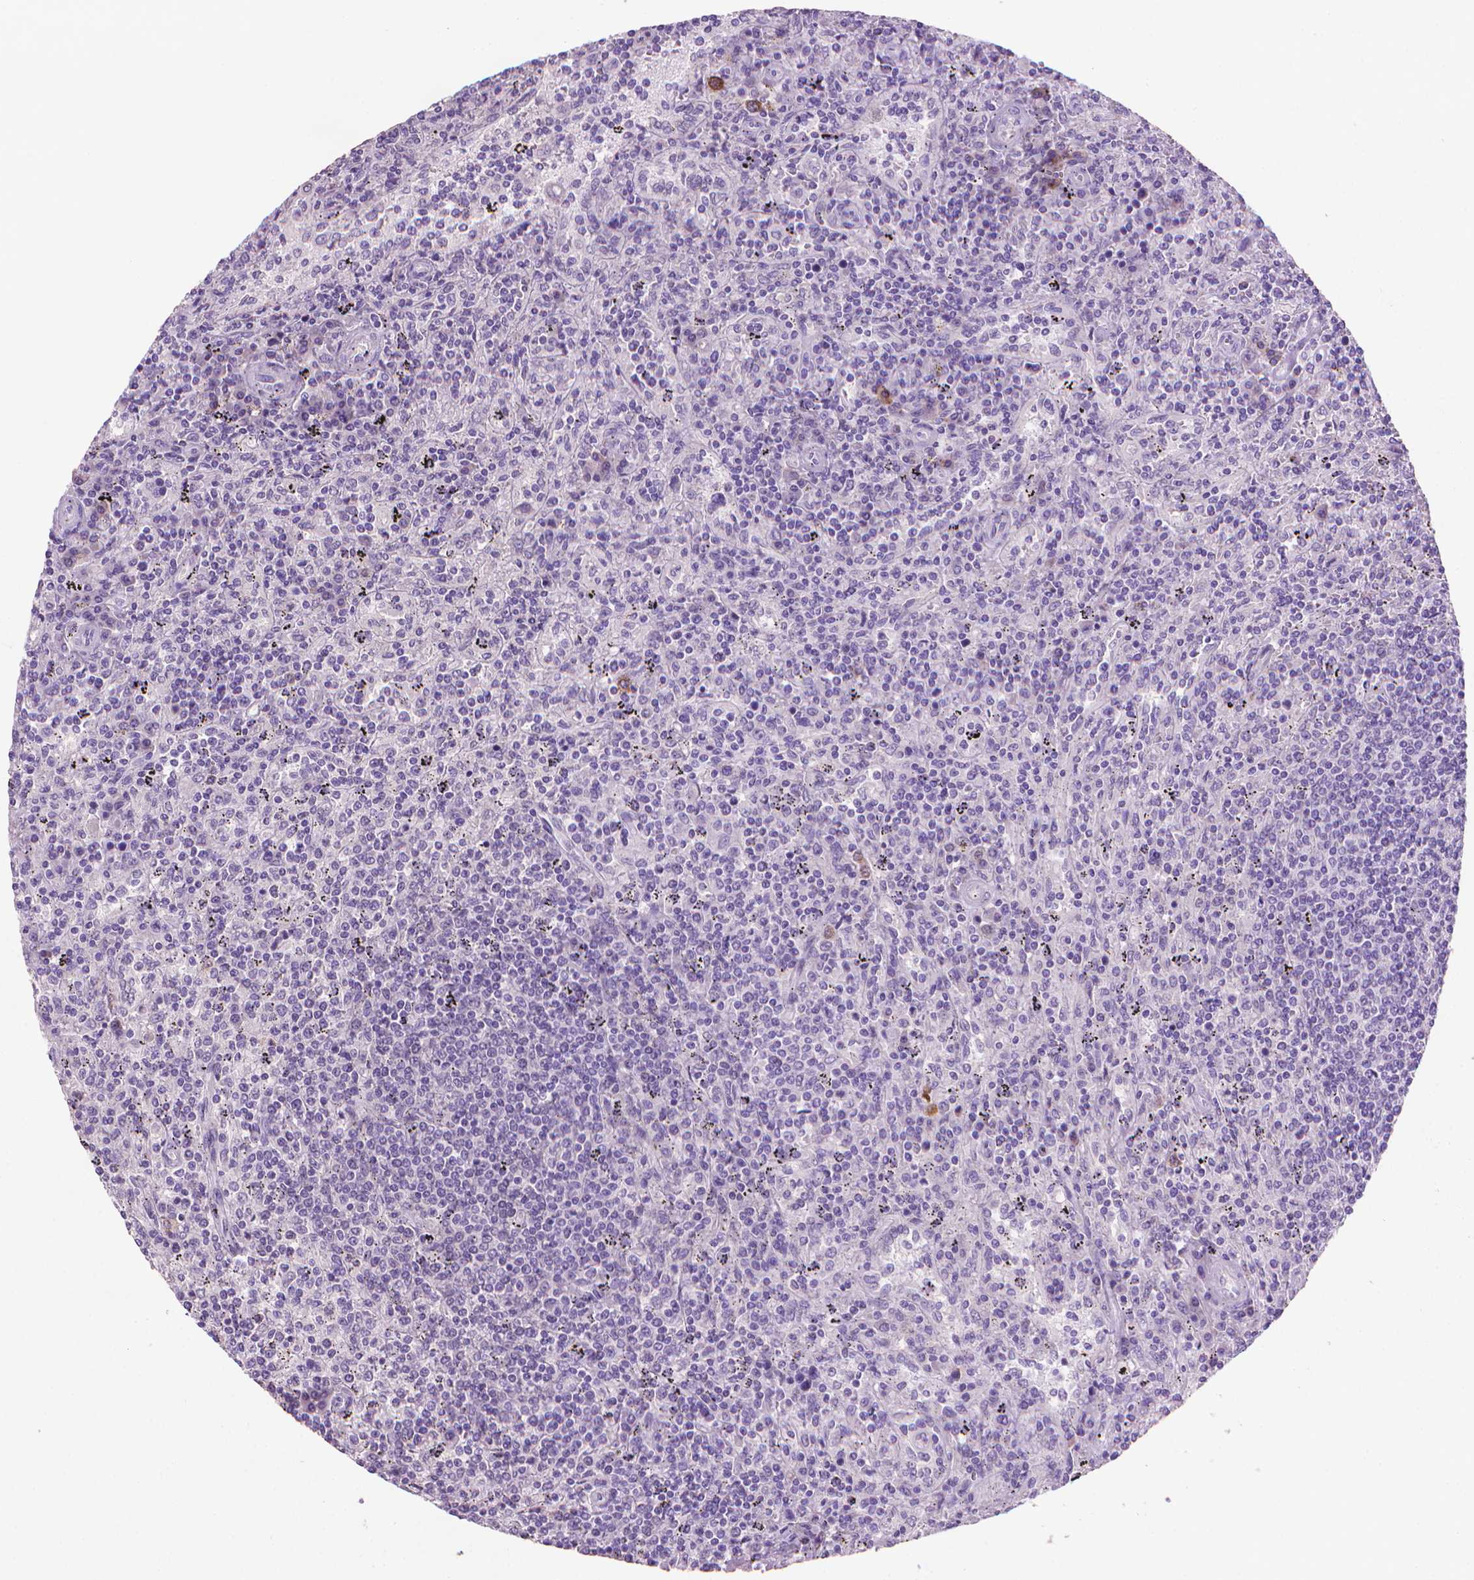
{"staining": {"intensity": "negative", "quantity": "none", "location": "none"}, "tissue": "lymphoma", "cell_type": "Tumor cells", "image_type": "cancer", "snomed": [{"axis": "morphology", "description": "Malignant lymphoma, non-Hodgkin's type, Low grade"}, {"axis": "topography", "description": "Spleen"}], "caption": "A histopathology image of lymphoma stained for a protein demonstrates no brown staining in tumor cells.", "gene": "MUC1", "patient": {"sex": "male", "age": 62}}